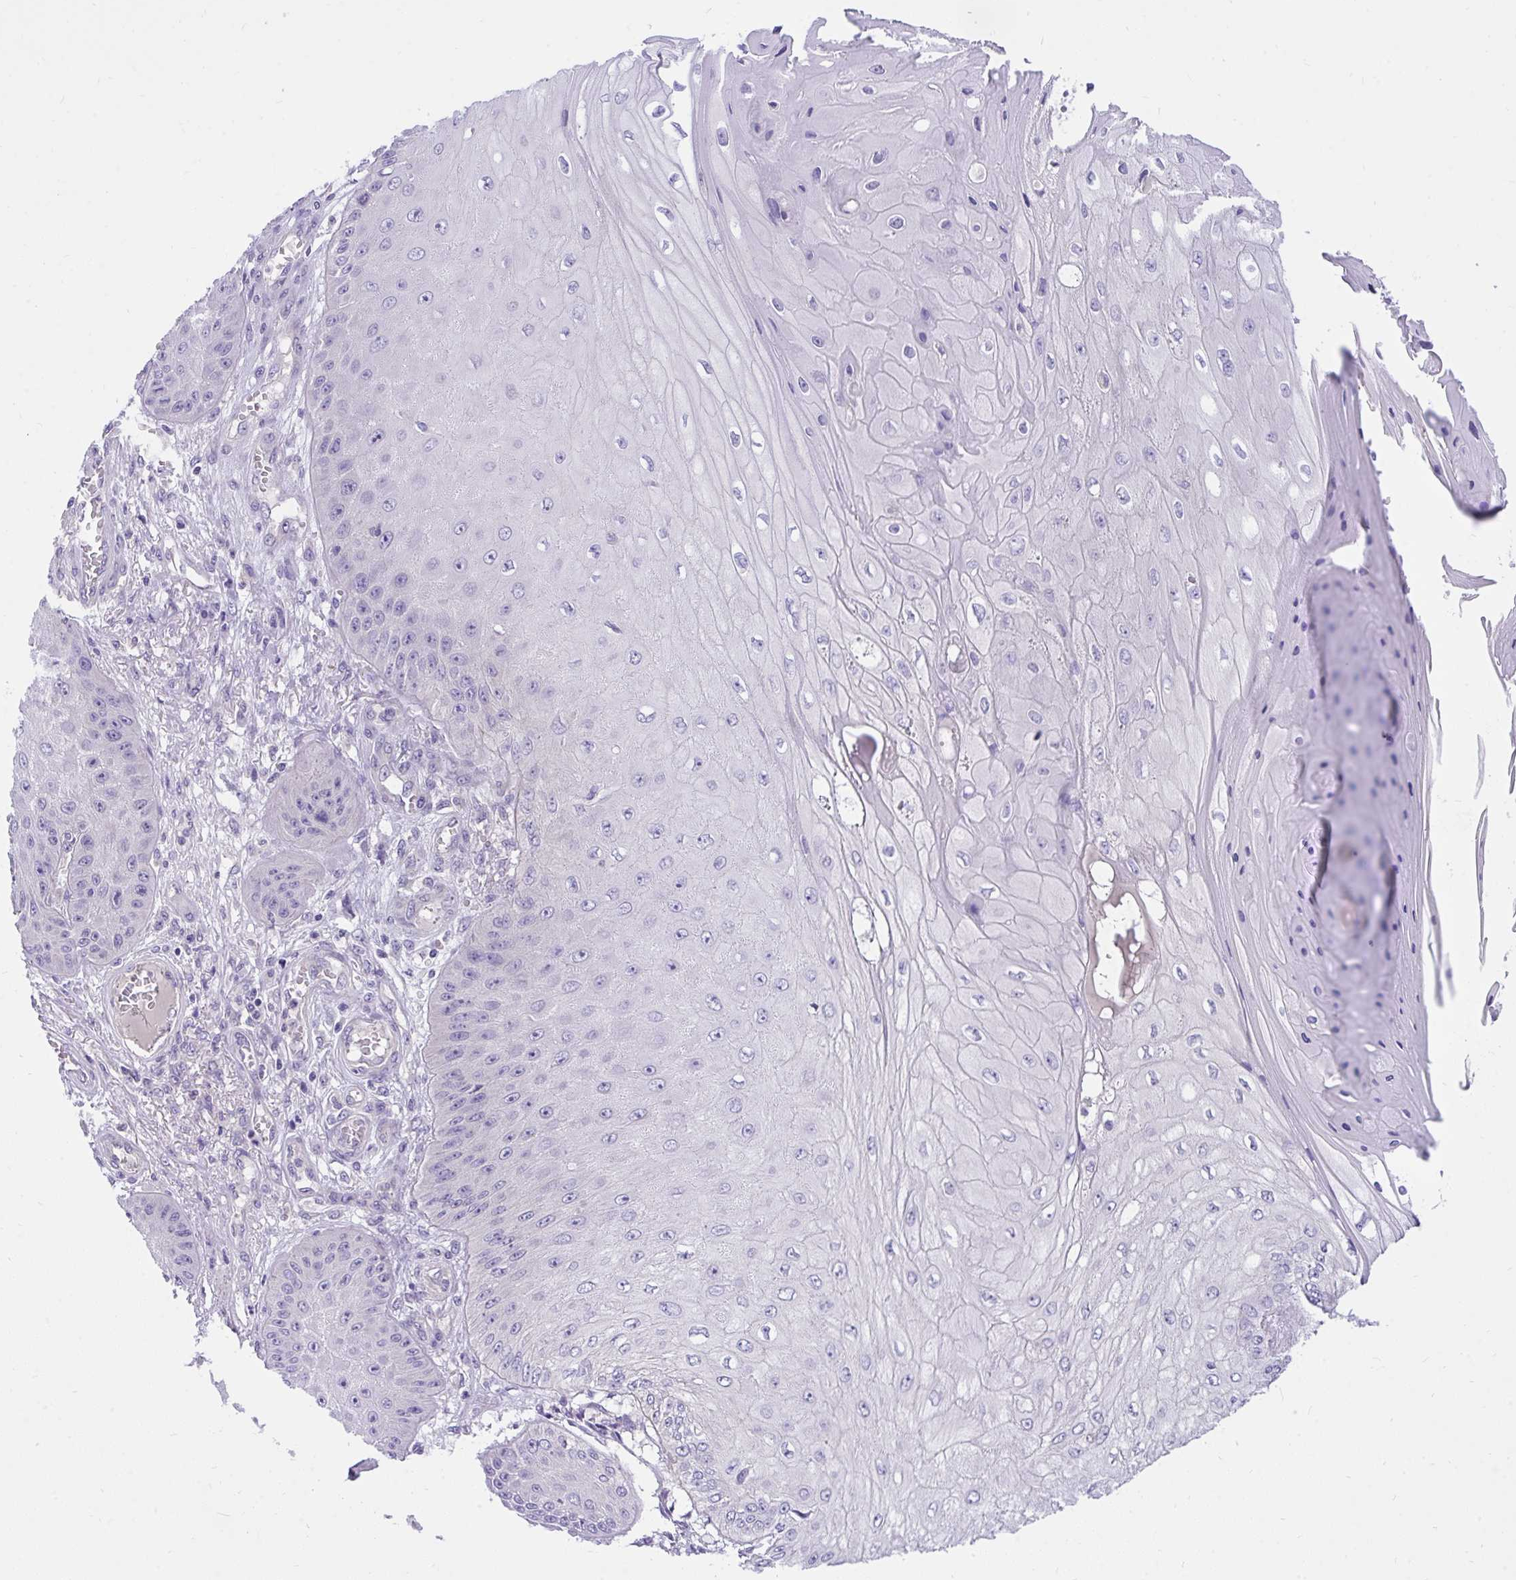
{"staining": {"intensity": "negative", "quantity": "none", "location": "none"}, "tissue": "skin cancer", "cell_type": "Tumor cells", "image_type": "cancer", "snomed": [{"axis": "morphology", "description": "Squamous cell carcinoma, NOS"}, {"axis": "topography", "description": "Skin"}], "caption": "Tumor cells show no significant positivity in squamous cell carcinoma (skin).", "gene": "TLN2", "patient": {"sex": "male", "age": 70}}